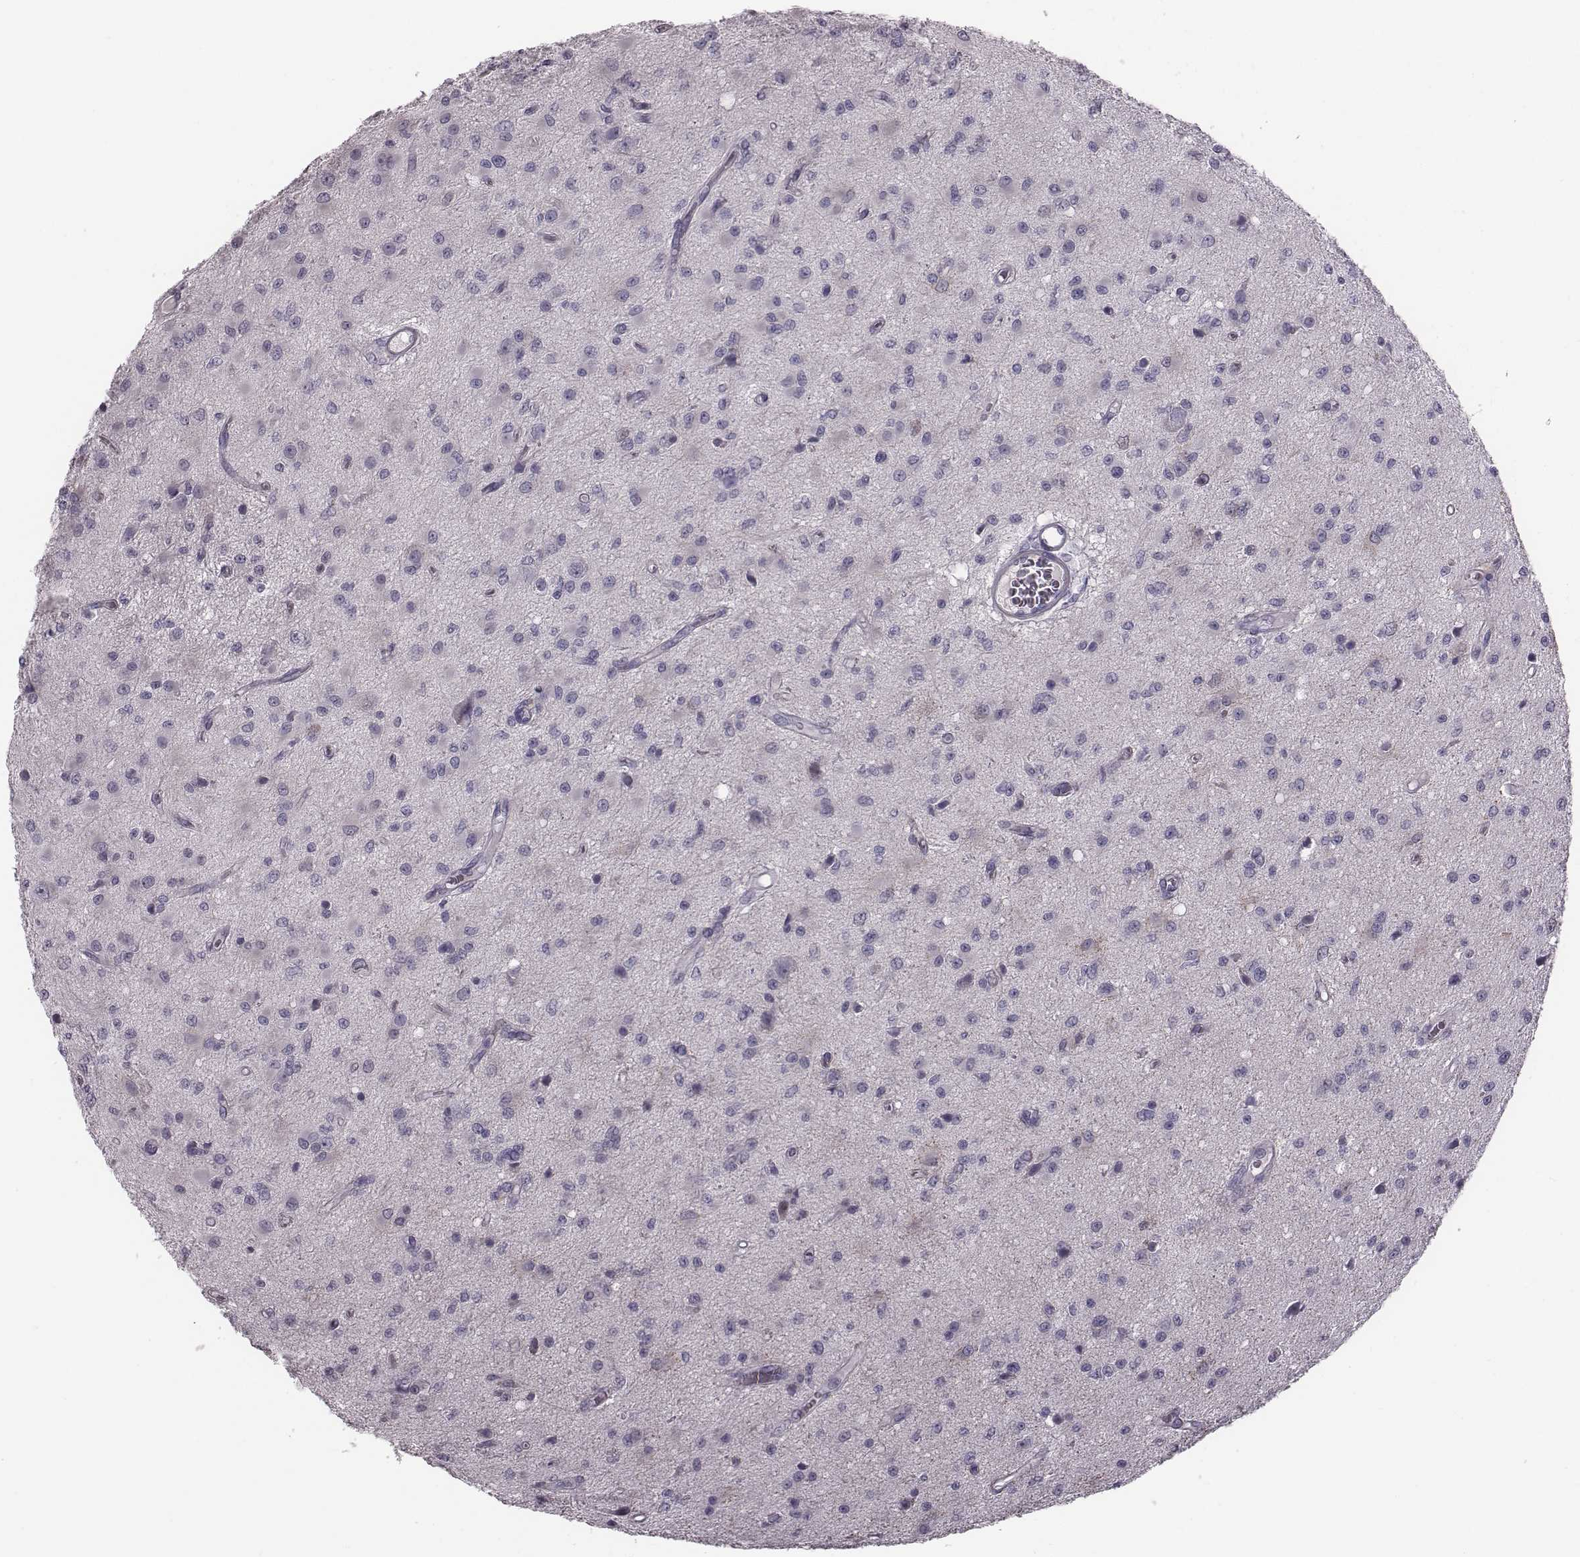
{"staining": {"intensity": "negative", "quantity": "none", "location": "none"}, "tissue": "glioma", "cell_type": "Tumor cells", "image_type": "cancer", "snomed": [{"axis": "morphology", "description": "Glioma, malignant, Low grade"}, {"axis": "topography", "description": "Brain"}], "caption": "This is a micrograph of immunohistochemistry (IHC) staining of low-grade glioma (malignant), which shows no positivity in tumor cells. (Stains: DAB IHC with hematoxylin counter stain, Microscopy: brightfield microscopy at high magnification).", "gene": "CRISP1", "patient": {"sex": "female", "age": 45}}